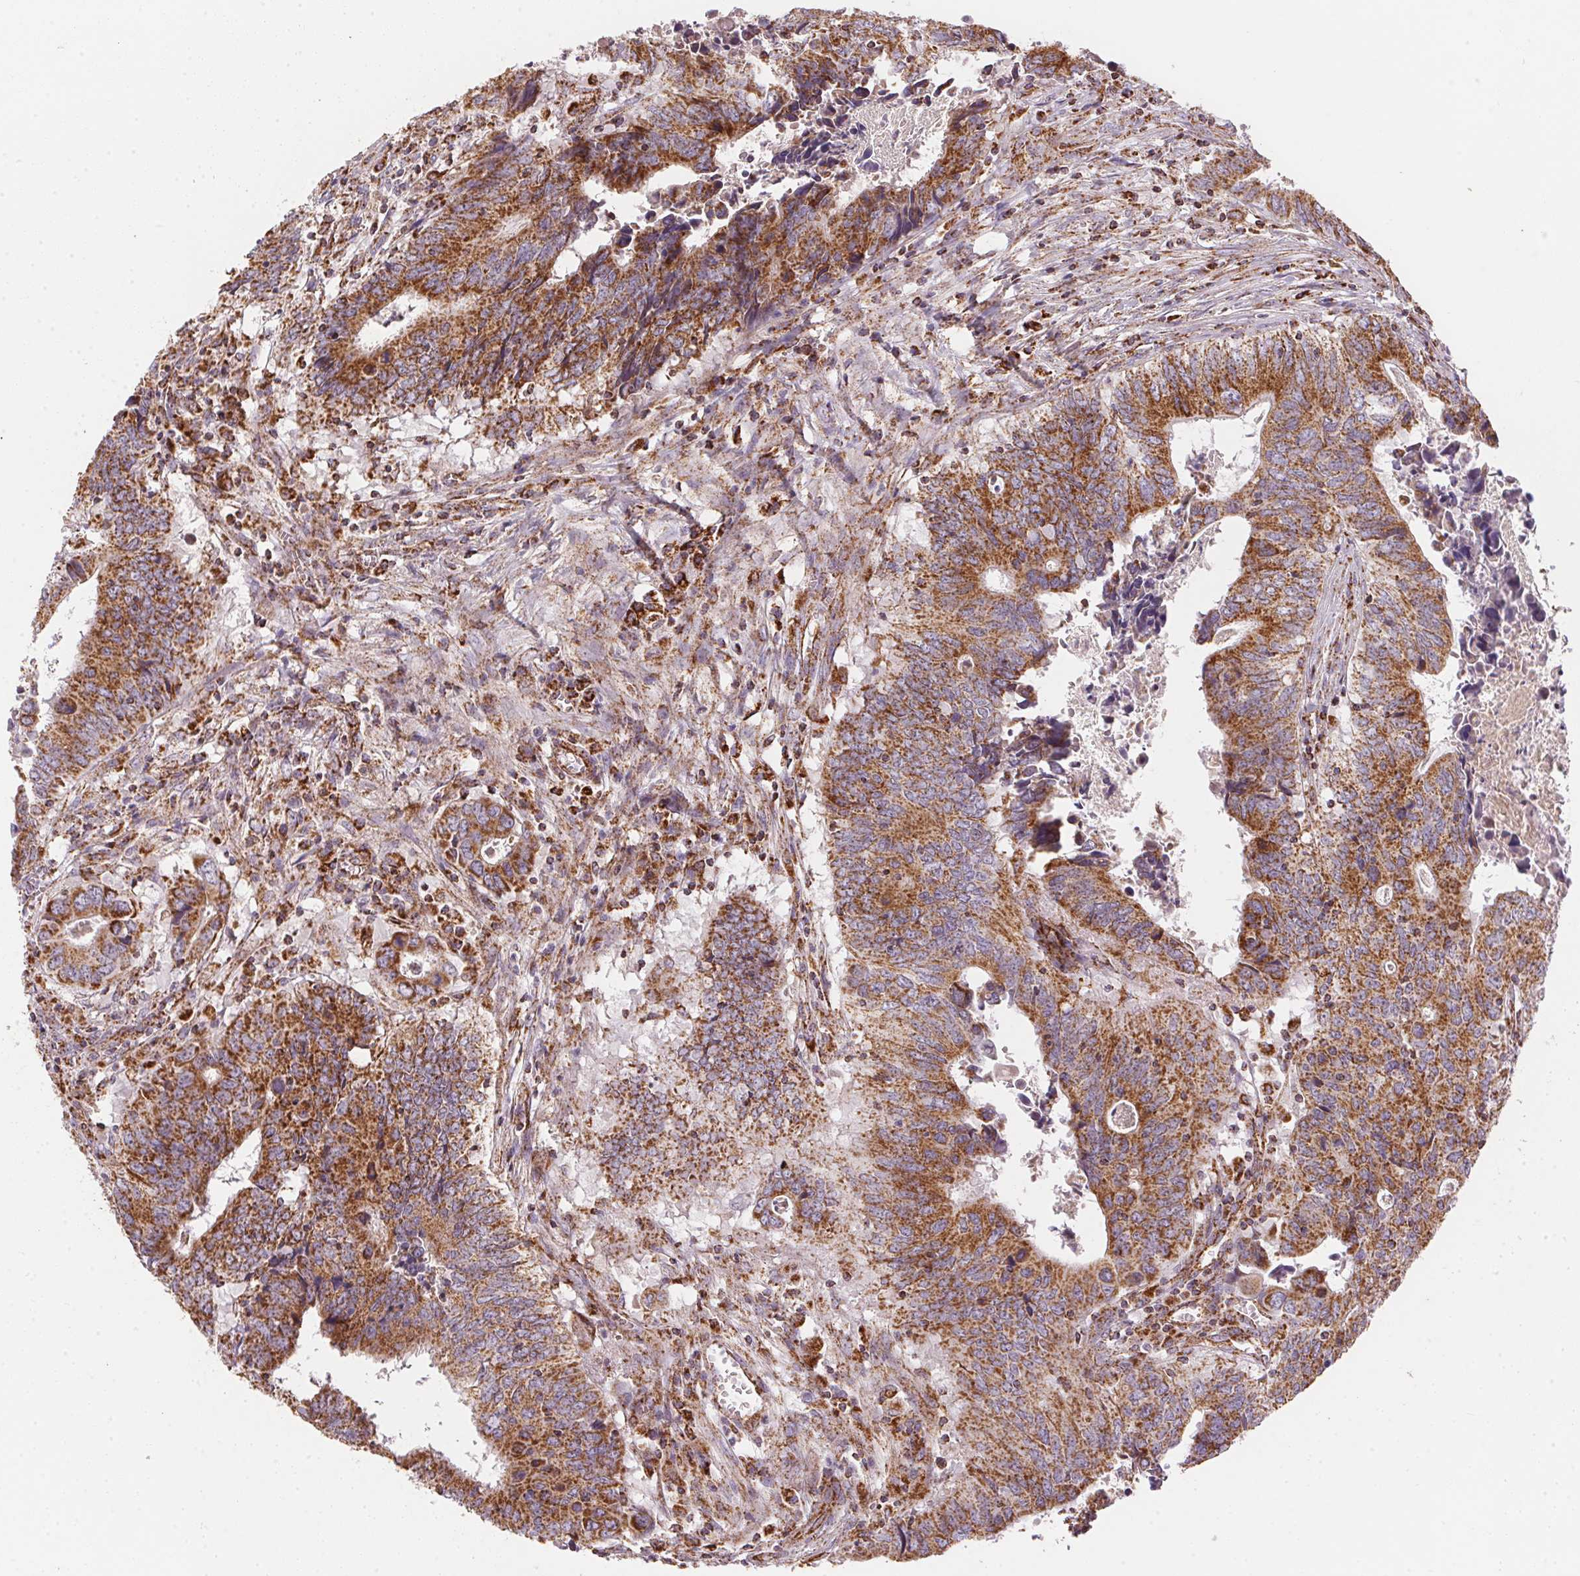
{"staining": {"intensity": "strong", "quantity": ">75%", "location": "cytoplasmic/membranous"}, "tissue": "colorectal cancer", "cell_type": "Tumor cells", "image_type": "cancer", "snomed": [{"axis": "morphology", "description": "Adenocarcinoma, NOS"}, {"axis": "topography", "description": "Colon"}], "caption": "This histopathology image exhibits IHC staining of human colorectal cancer, with high strong cytoplasmic/membranous staining in about >75% of tumor cells.", "gene": "NDUFS2", "patient": {"sex": "female", "age": 82}}